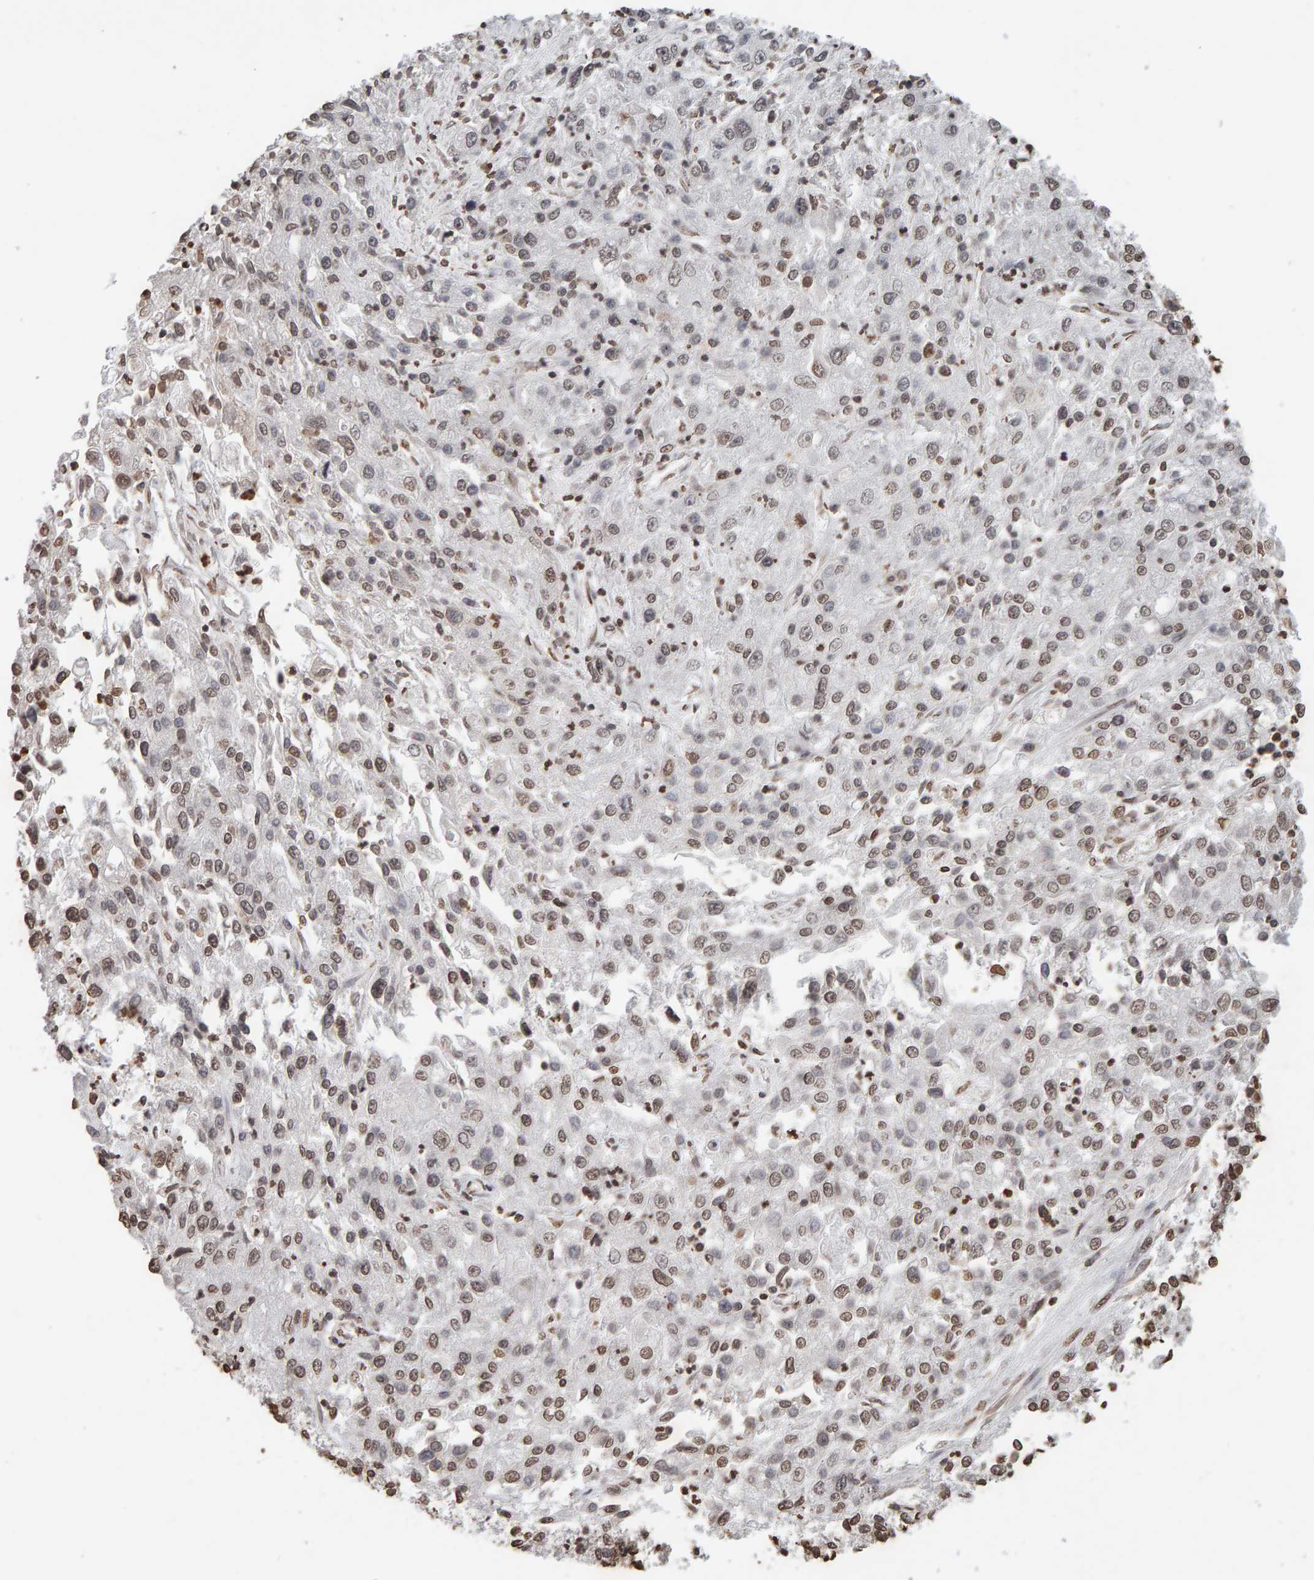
{"staining": {"intensity": "weak", "quantity": ">75%", "location": "nuclear"}, "tissue": "endometrial cancer", "cell_type": "Tumor cells", "image_type": "cancer", "snomed": [{"axis": "morphology", "description": "Adenocarcinoma, NOS"}, {"axis": "topography", "description": "Endometrium"}], "caption": "Weak nuclear staining is present in approximately >75% of tumor cells in endometrial cancer (adenocarcinoma).", "gene": "DNAJB5", "patient": {"sex": "female", "age": 49}}